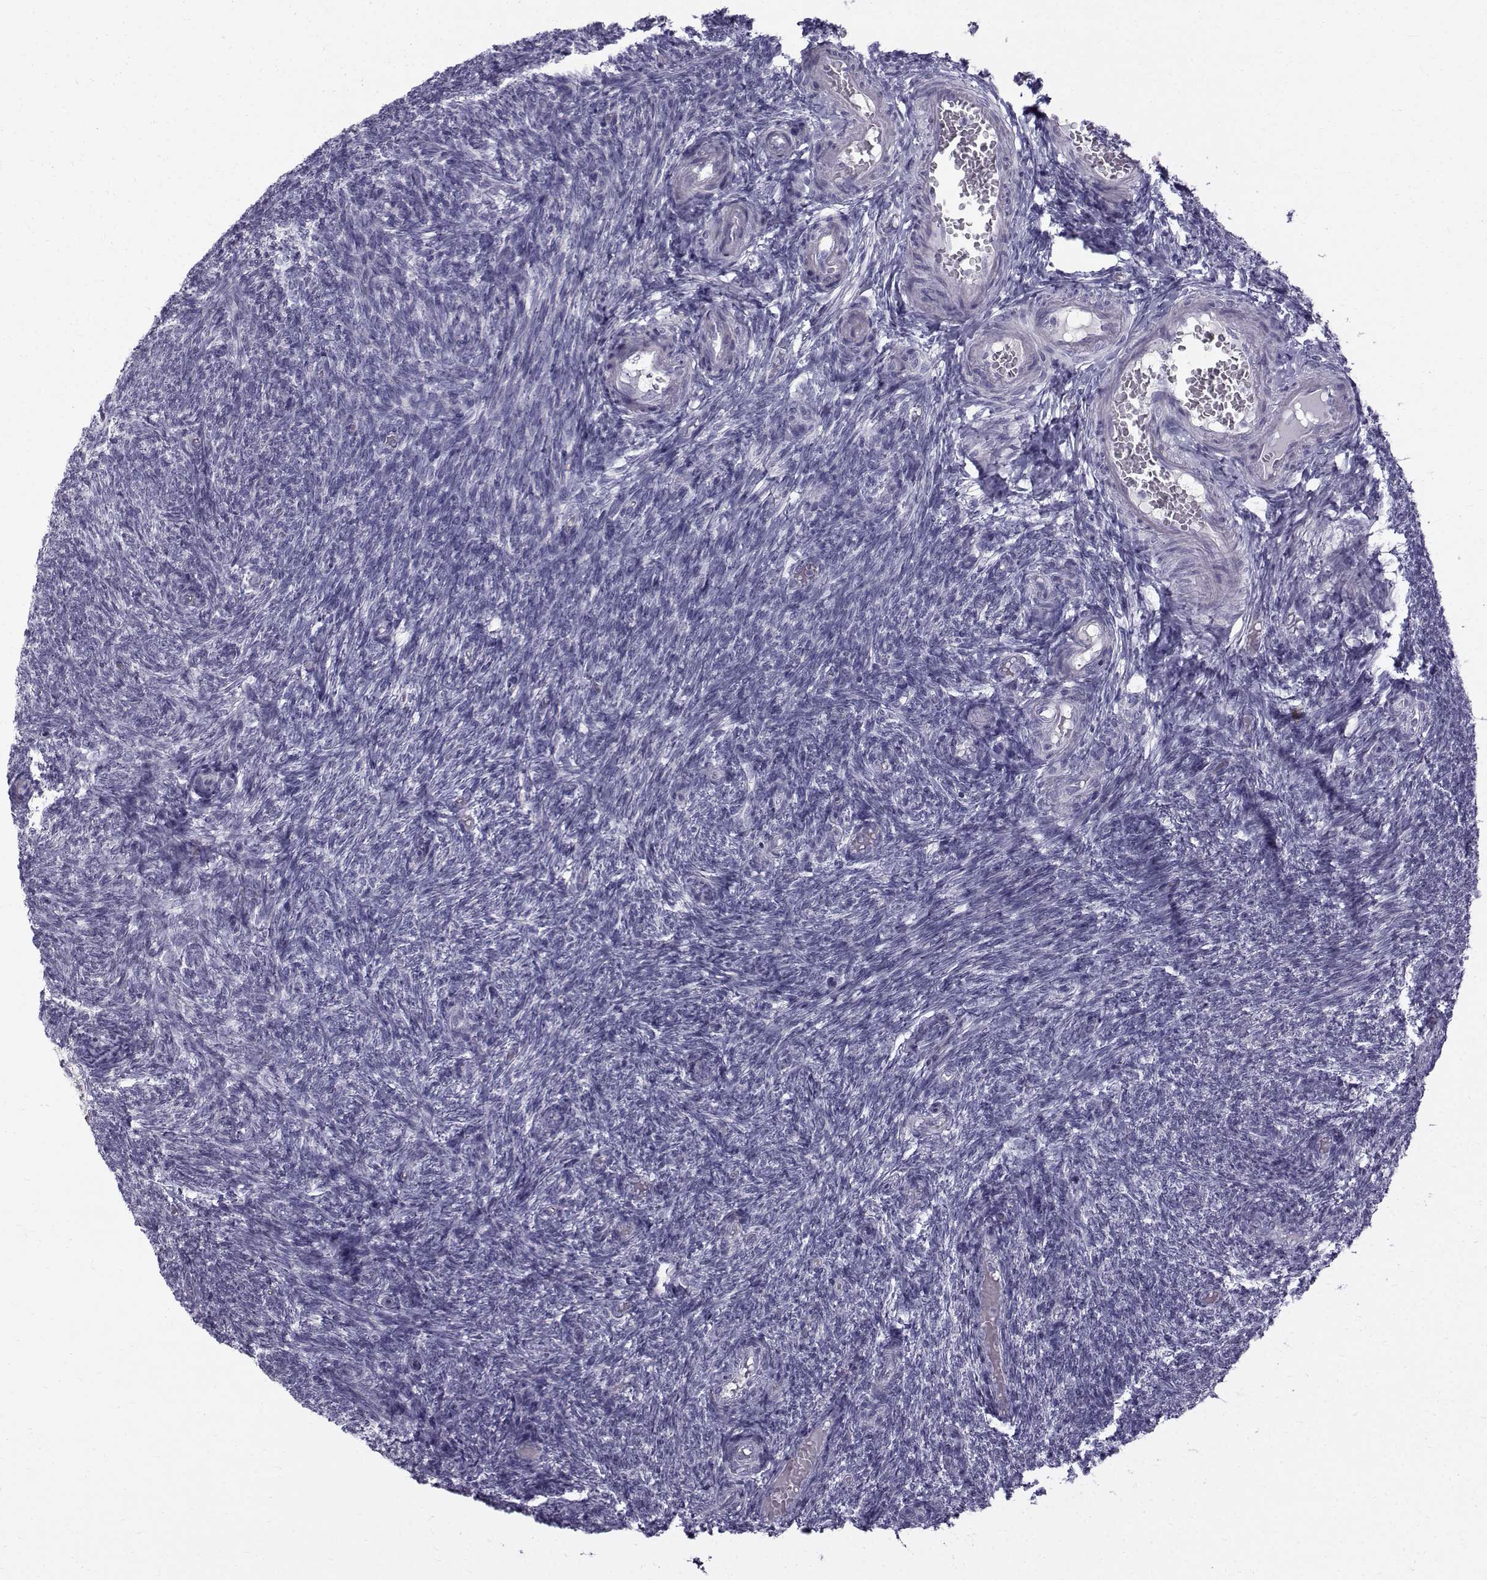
{"staining": {"intensity": "negative", "quantity": "none", "location": "none"}, "tissue": "ovary", "cell_type": "Ovarian stroma cells", "image_type": "normal", "snomed": [{"axis": "morphology", "description": "Normal tissue, NOS"}, {"axis": "topography", "description": "Ovary"}], "caption": "IHC of benign ovary displays no expression in ovarian stroma cells.", "gene": "ROPN1B", "patient": {"sex": "female", "age": 39}}